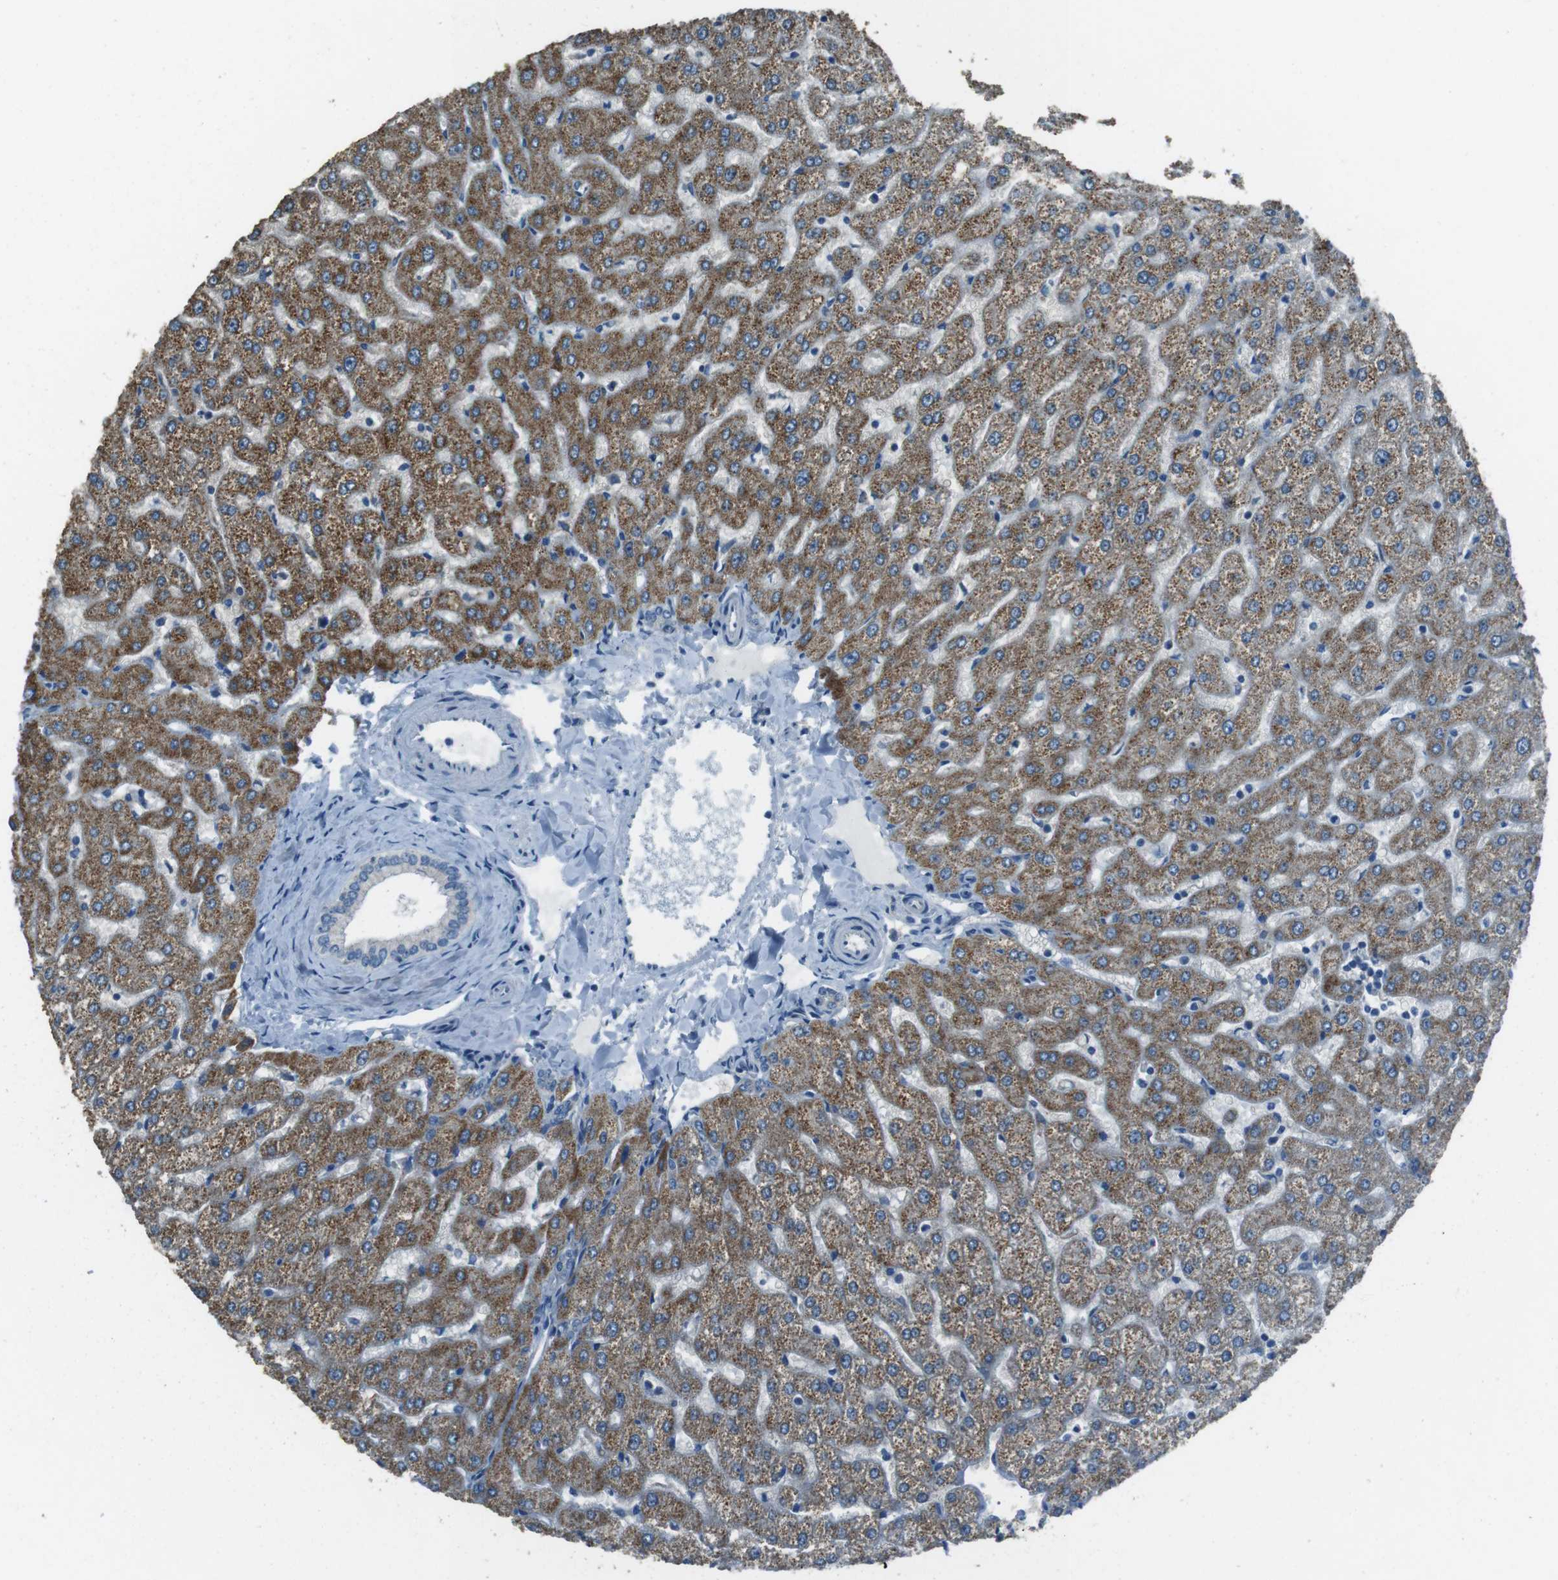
{"staining": {"intensity": "negative", "quantity": "none", "location": "none"}, "tissue": "liver", "cell_type": "Cholangiocytes", "image_type": "normal", "snomed": [{"axis": "morphology", "description": "Normal tissue, NOS"}, {"axis": "morphology", "description": "Fibrosis, NOS"}, {"axis": "topography", "description": "Liver"}], "caption": "The immunohistochemistry (IHC) histopathology image has no significant positivity in cholangiocytes of liver. (Immunohistochemistry (ihc), brightfield microscopy, high magnification).", "gene": "MFAP3", "patient": {"sex": "female", "age": 29}}